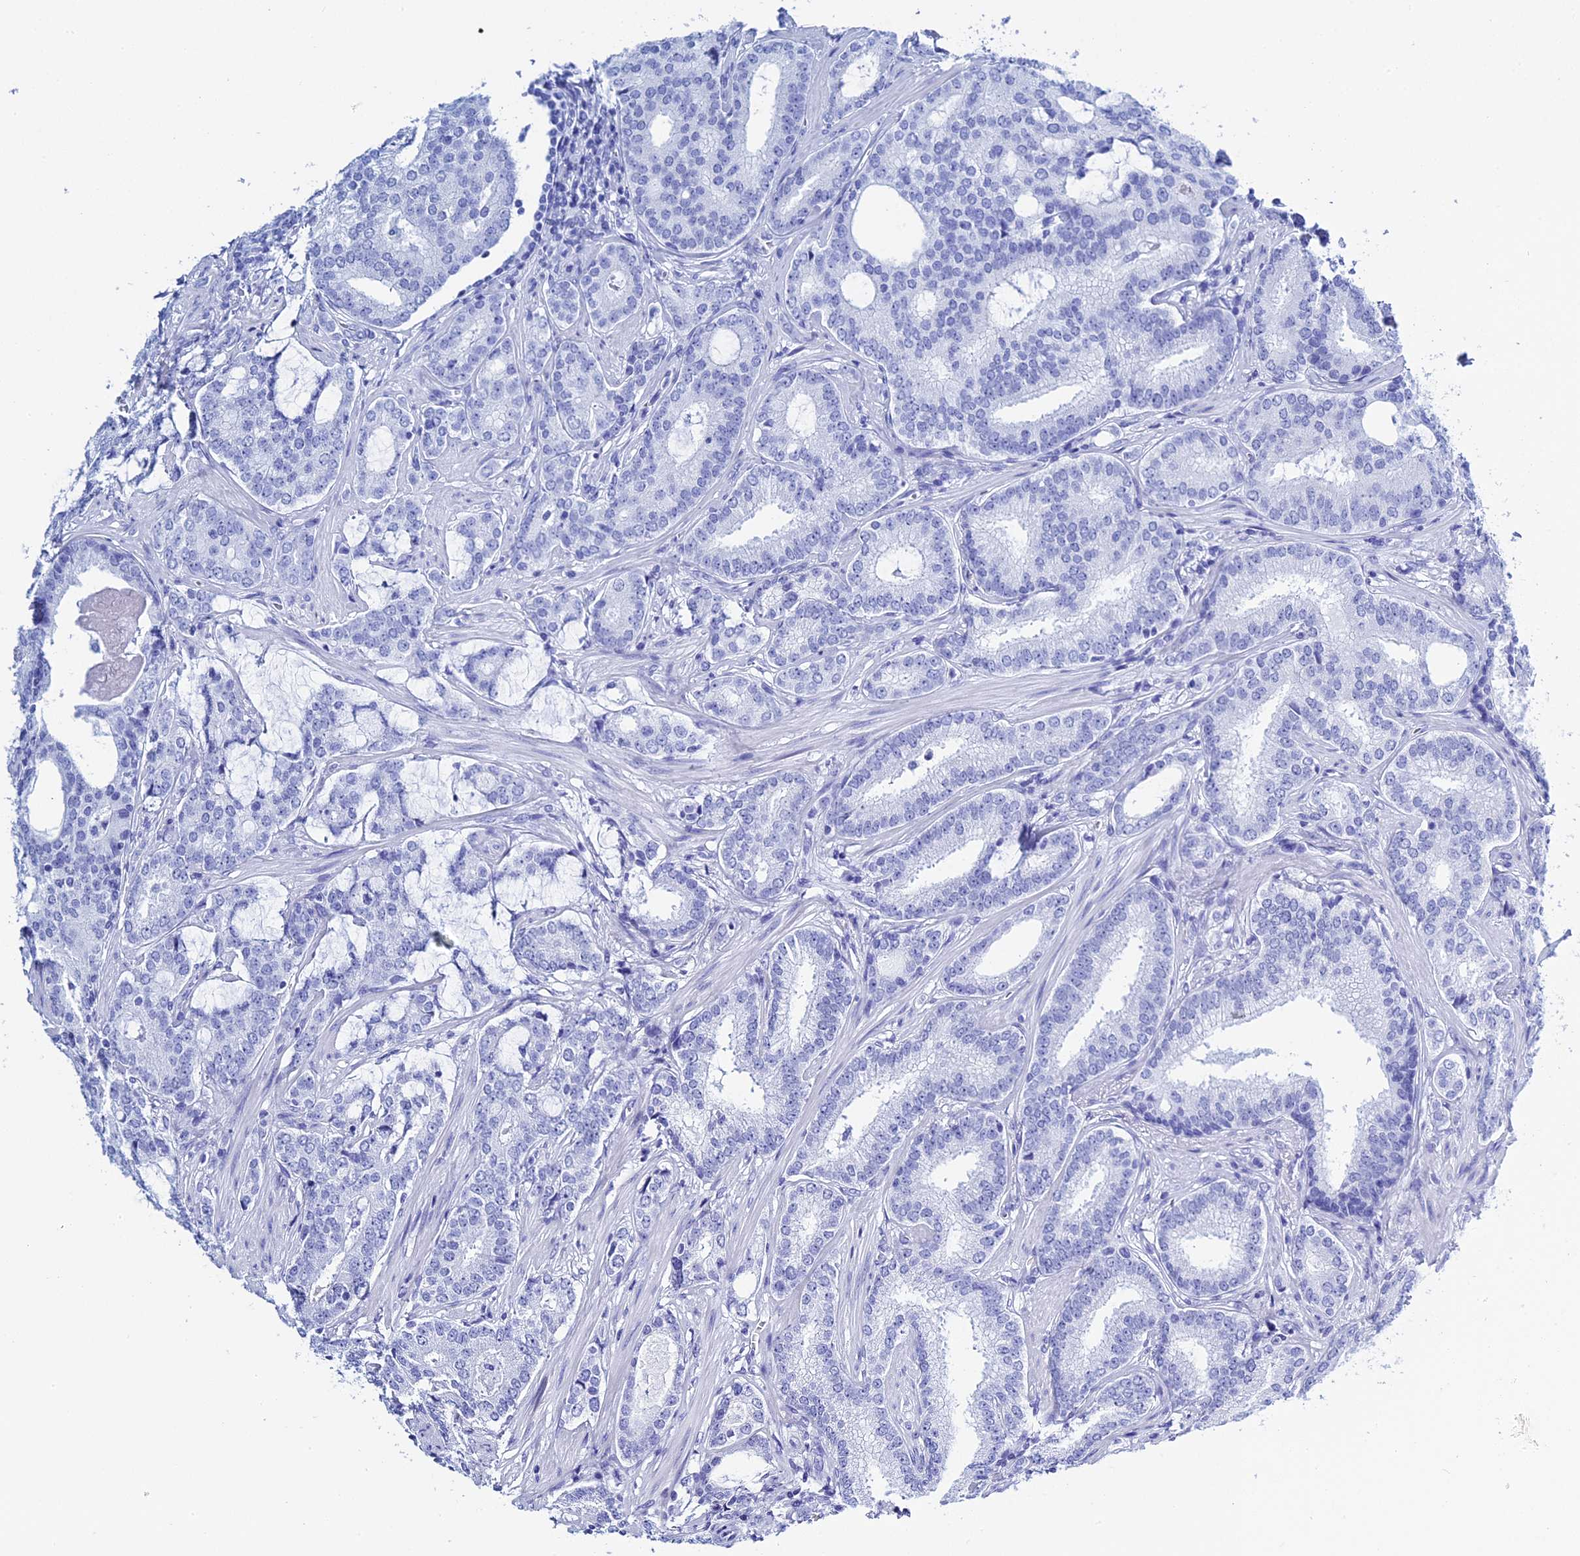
{"staining": {"intensity": "negative", "quantity": "none", "location": "none"}, "tissue": "prostate cancer", "cell_type": "Tumor cells", "image_type": "cancer", "snomed": [{"axis": "morphology", "description": "Adenocarcinoma, High grade"}, {"axis": "topography", "description": "Prostate"}], "caption": "An image of human adenocarcinoma (high-grade) (prostate) is negative for staining in tumor cells.", "gene": "TEX101", "patient": {"sex": "male", "age": 63}}